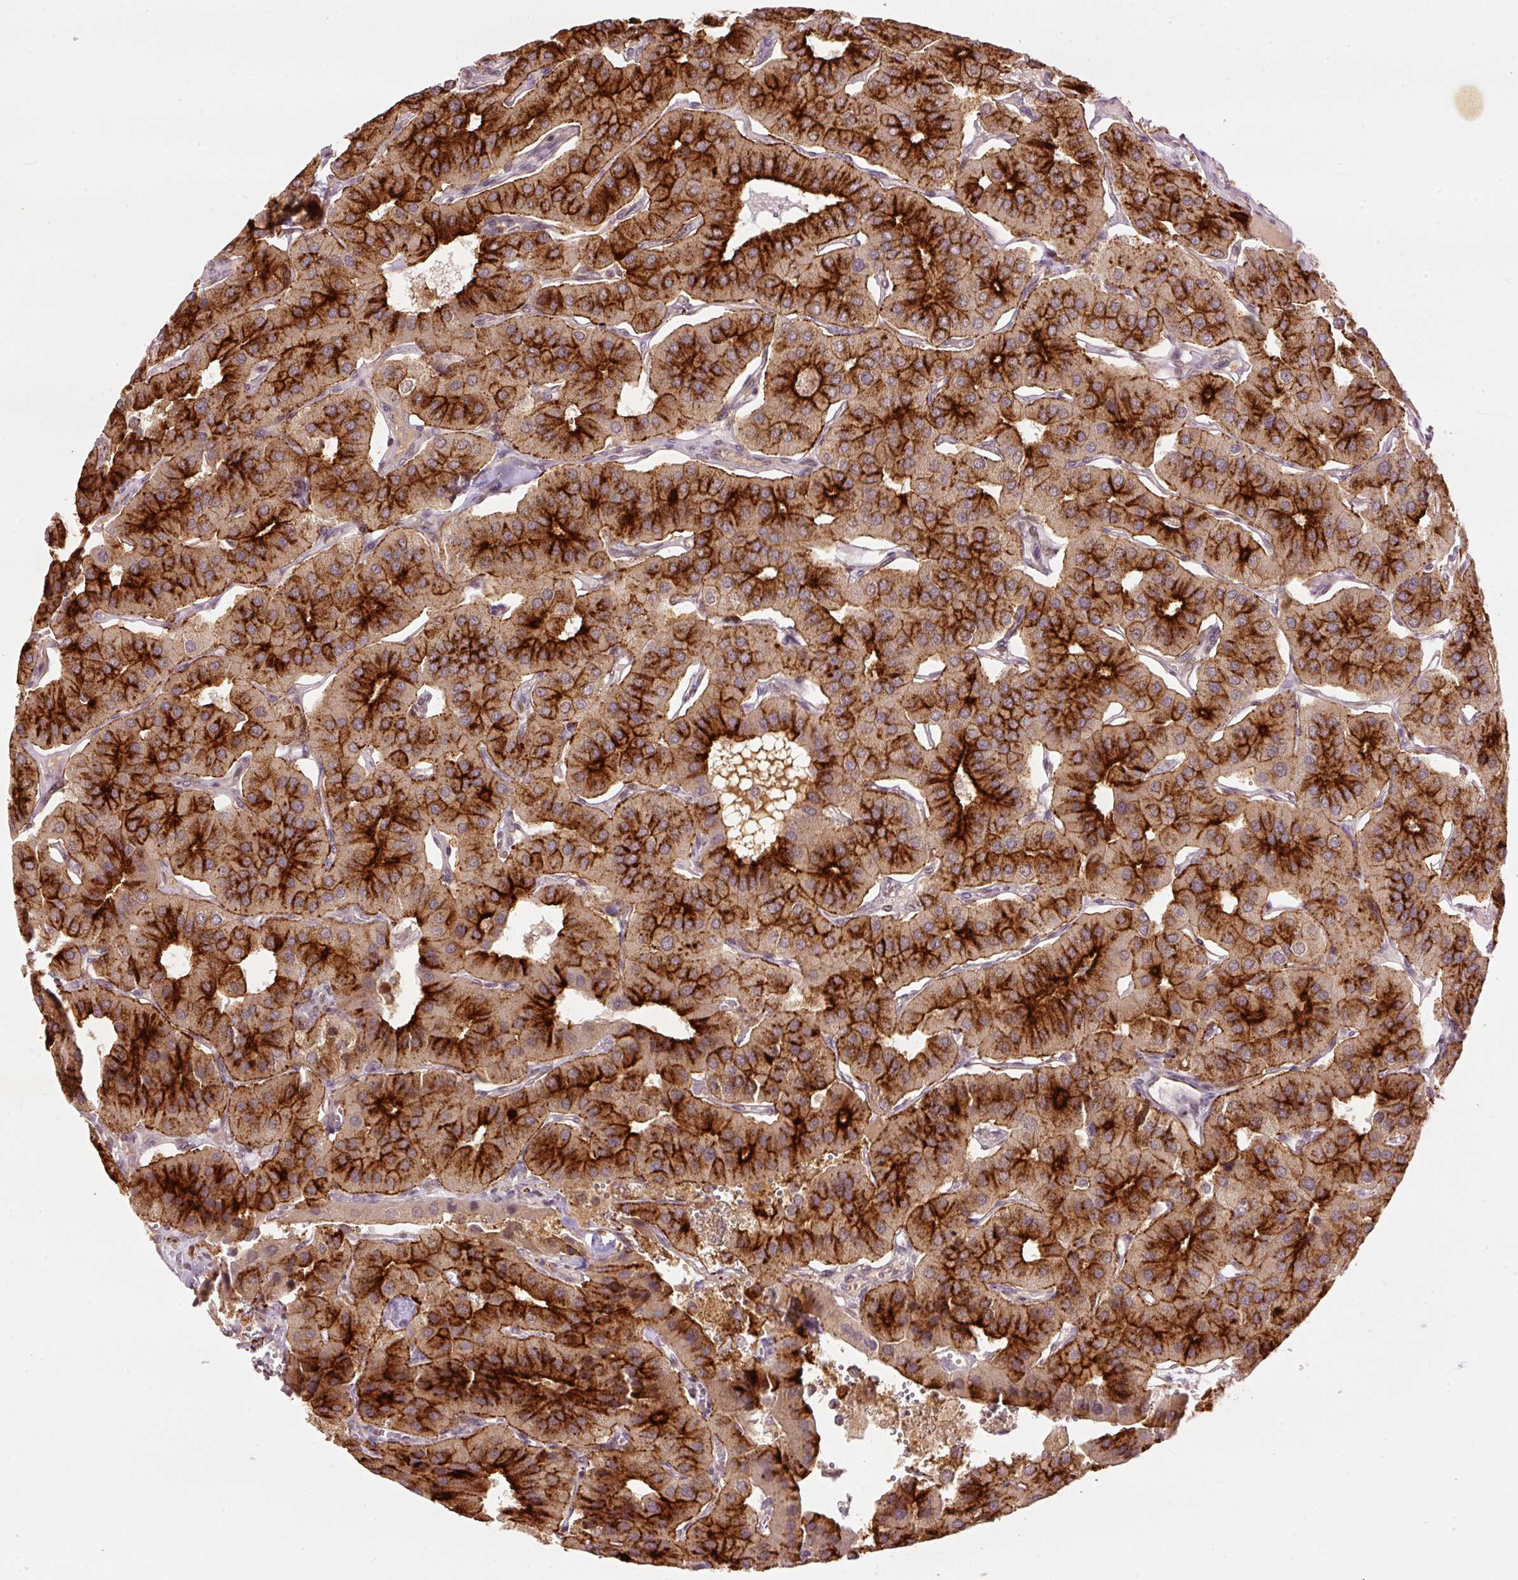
{"staining": {"intensity": "strong", "quantity": ">75%", "location": "cytoplasmic/membranous"}, "tissue": "parathyroid gland", "cell_type": "Glandular cells", "image_type": "normal", "snomed": [{"axis": "morphology", "description": "Normal tissue, NOS"}, {"axis": "morphology", "description": "Adenoma, NOS"}, {"axis": "topography", "description": "Parathyroid gland"}], "caption": "Immunohistochemical staining of unremarkable human parathyroid gland displays high levels of strong cytoplasmic/membranous staining in approximately >75% of glandular cells.", "gene": "PCDHB1", "patient": {"sex": "female", "age": 86}}